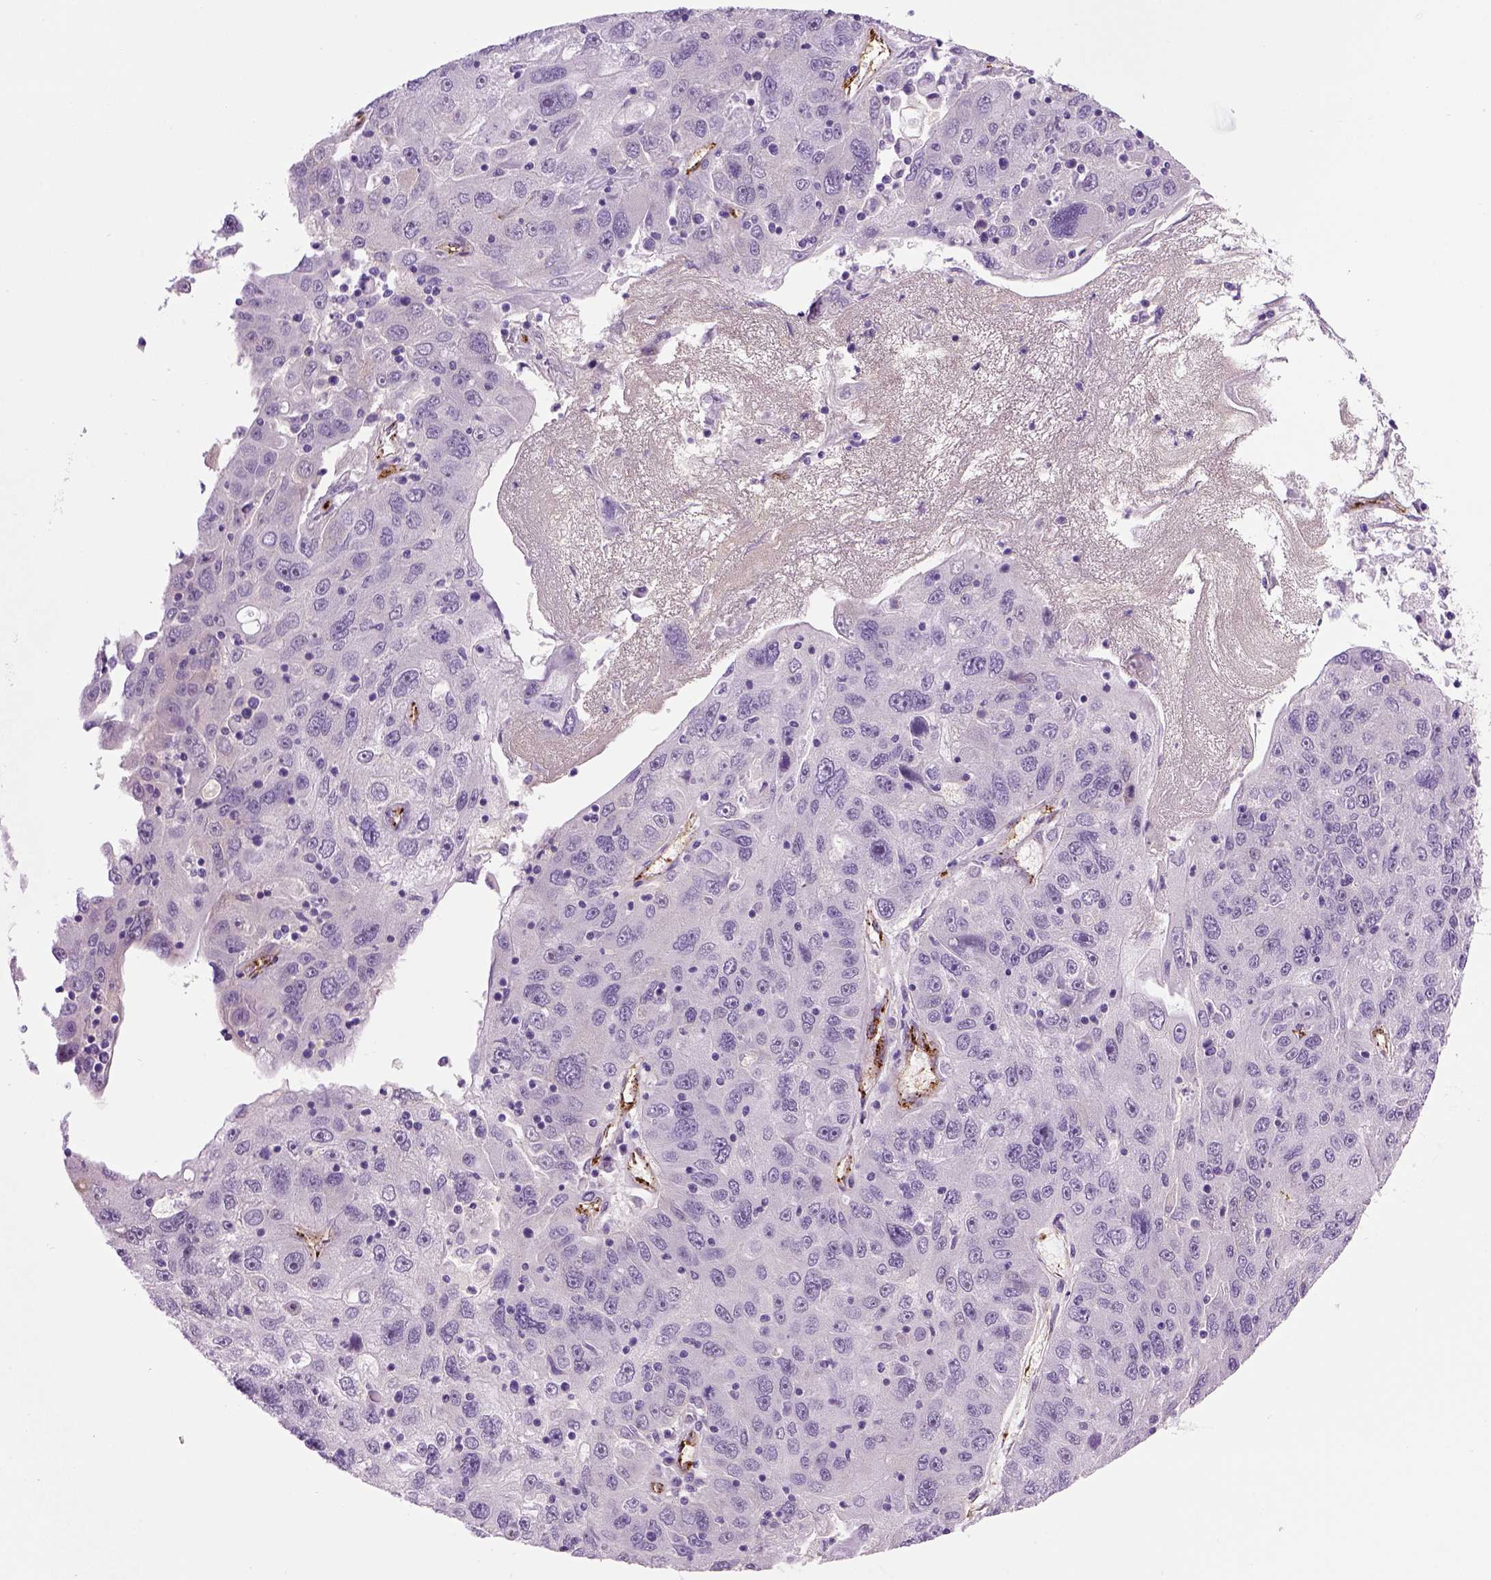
{"staining": {"intensity": "negative", "quantity": "none", "location": "none"}, "tissue": "stomach cancer", "cell_type": "Tumor cells", "image_type": "cancer", "snomed": [{"axis": "morphology", "description": "Adenocarcinoma, NOS"}, {"axis": "topography", "description": "Stomach"}], "caption": "DAB (3,3'-diaminobenzidine) immunohistochemical staining of adenocarcinoma (stomach) reveals no significant expression in tumor cells. (DAB immunohistochemistry with hematoxylin counter stain).", "gene": "VWF", "patient": {"sex": "male", "age": 56}}